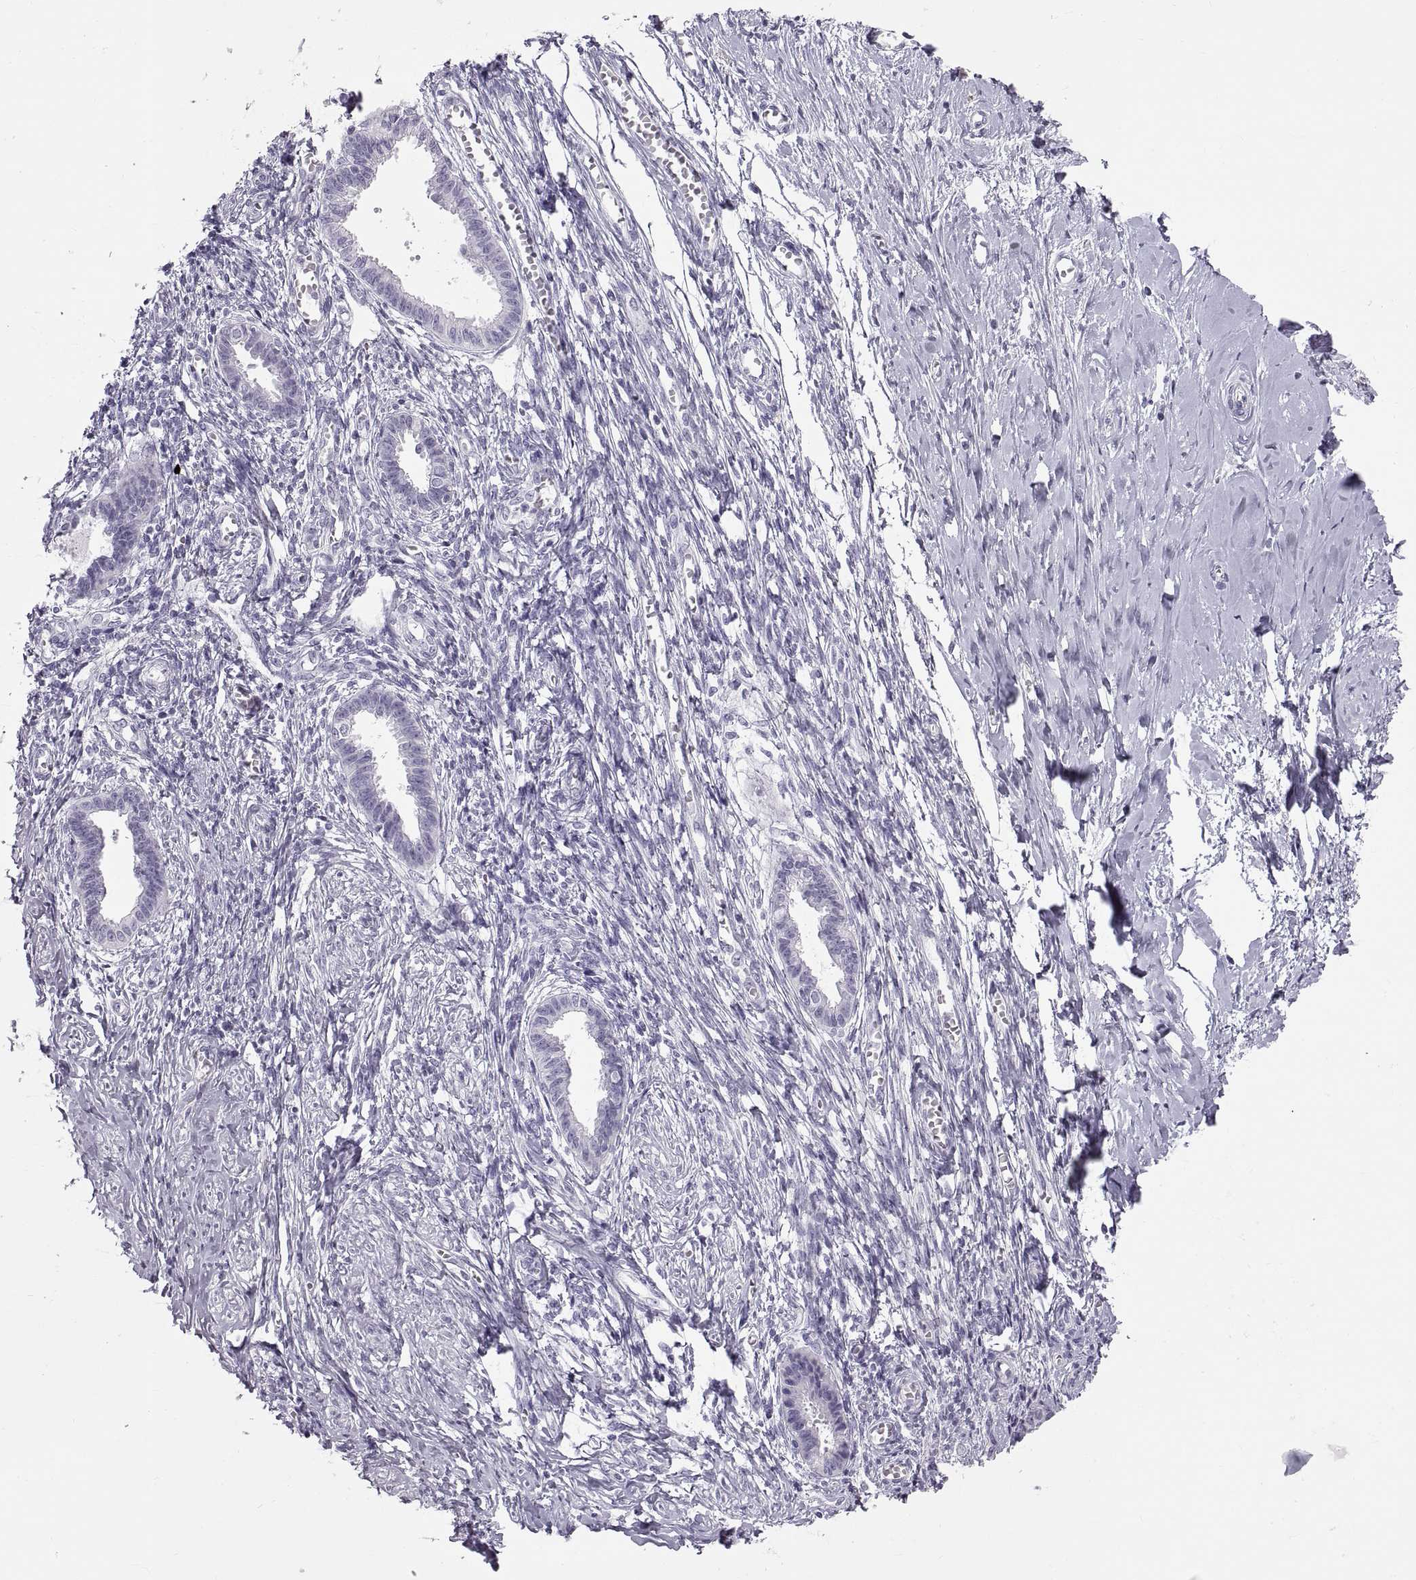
{"staining": {"intensity": "negative", "quantity": "none", "location": "none"}, "tissue": "endometrium", "cell_type": "Cells in endometrial stroma", "image_type": "normal", "snomed": [{"axis": "morphology", "description": "Normal tissue, NOS"}, {"axis": "topography", "description": "Cervix"}, {"axis": "topography", "description": "Endometrium"}], "caption": "Immunohistochemistry image of normal endometrium stained for a protein (brown), which demonstrates no expression in cells in endometrial stroma. (Stains: DAB immunohistochemistry (IHC) with hematoxylin counter stain, Microscopy: brightfield microscopy at high magnification).", "gene": "WFDC8", "patient": {"sex": "female", "age": 37}}